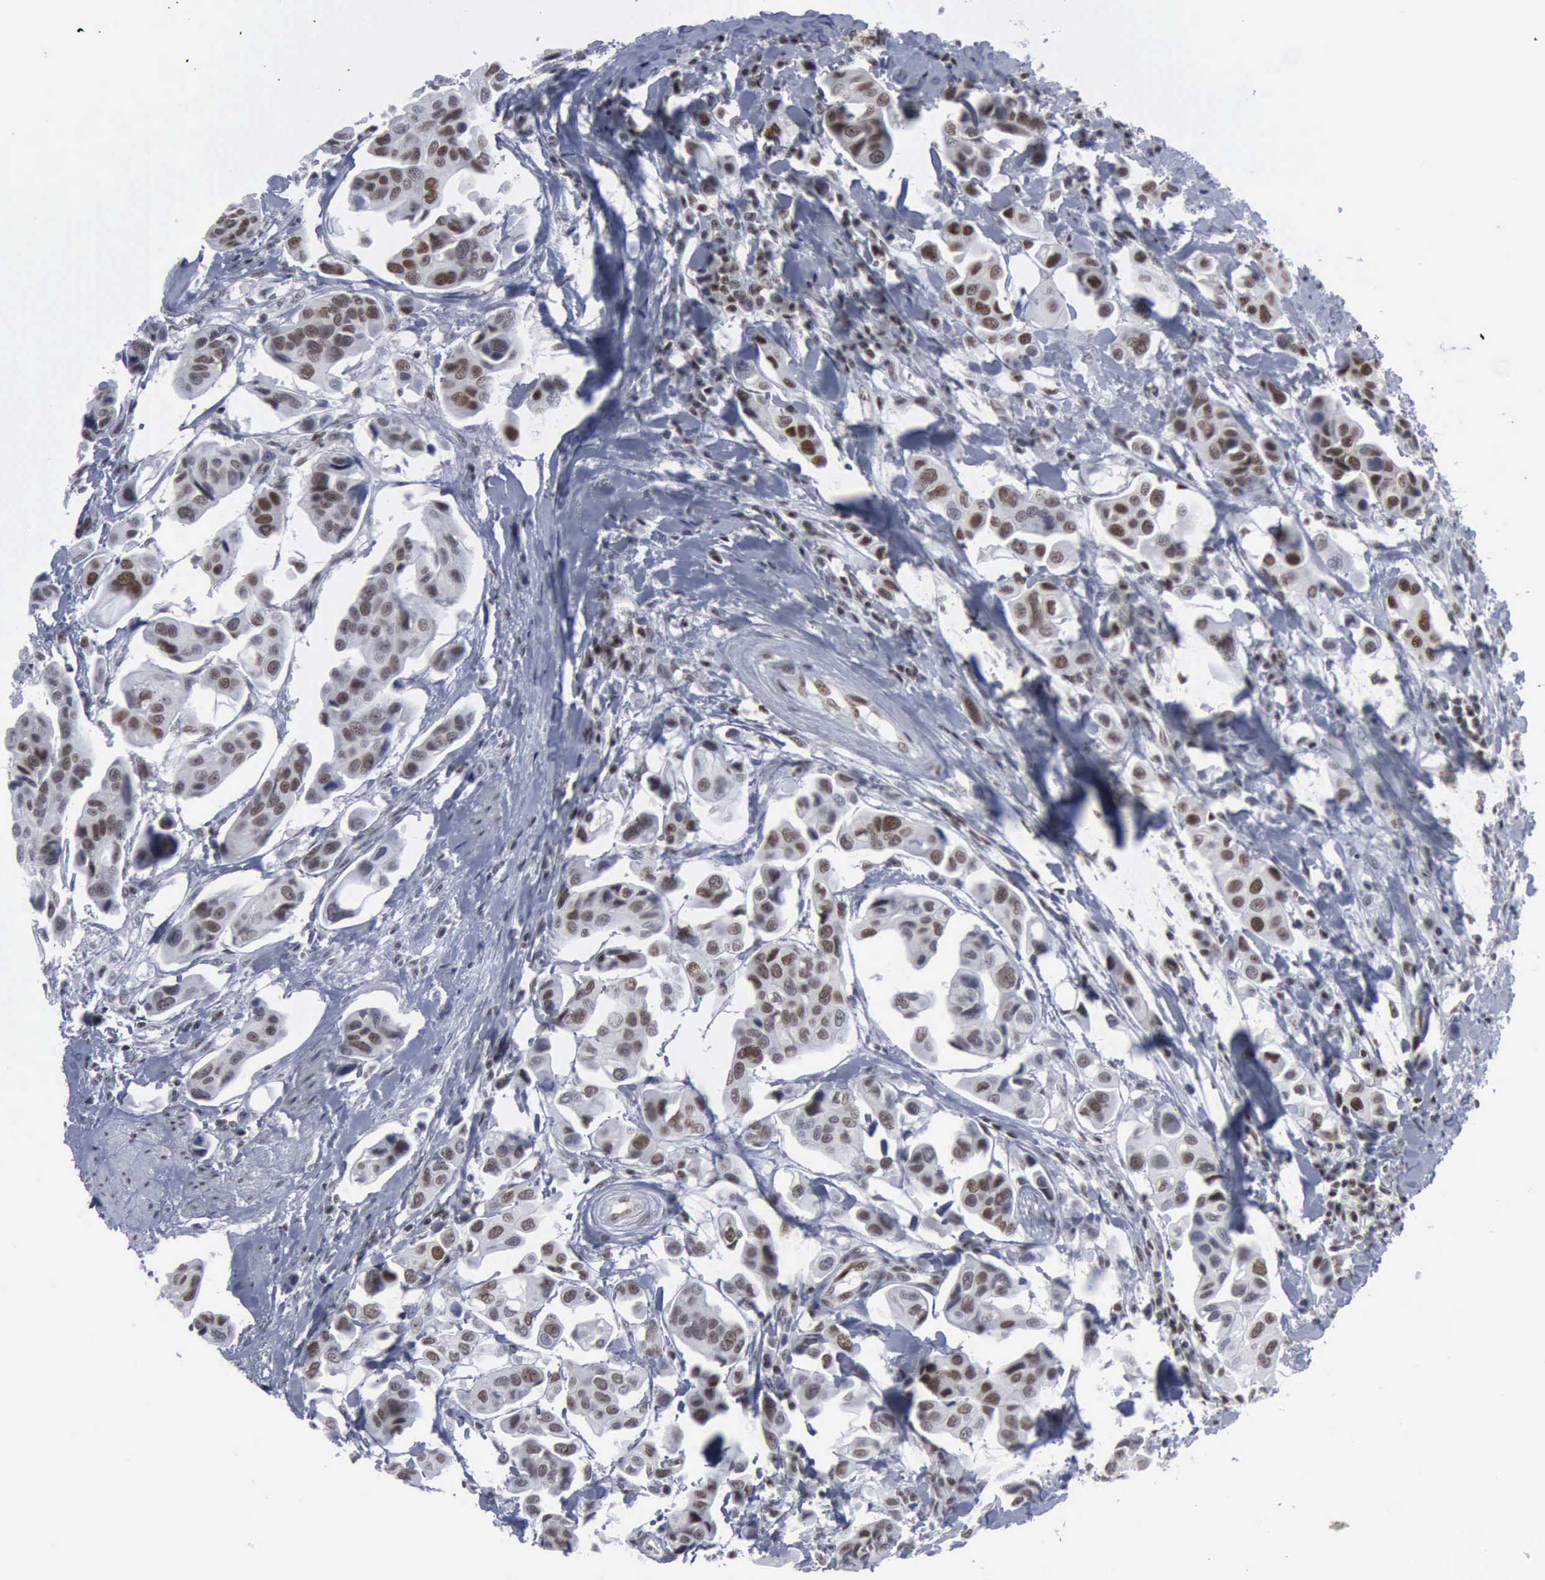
{"staining": {"intensity": "moderate", "quantity": "25%-75%", "location": "nuclear"}, "tissue": "urothelial cancer", "cell_type": "Tumor cells", "image_type": "cancer", "snomed": [{"axis": "morphology", "description": "Adenocarcinoma, NOS"}, {"axis": "topography", "description": "Urinary bladder"}], "caption": "DAB (3,3'-diaminobenzidine) immunohistochemical staining of human adenocarcinoma reveals moderate nuclear protein expression in about 25%-75% of tumor cells.", "gene": "XPA", "patient": {"sex": "male", "age": 61}}